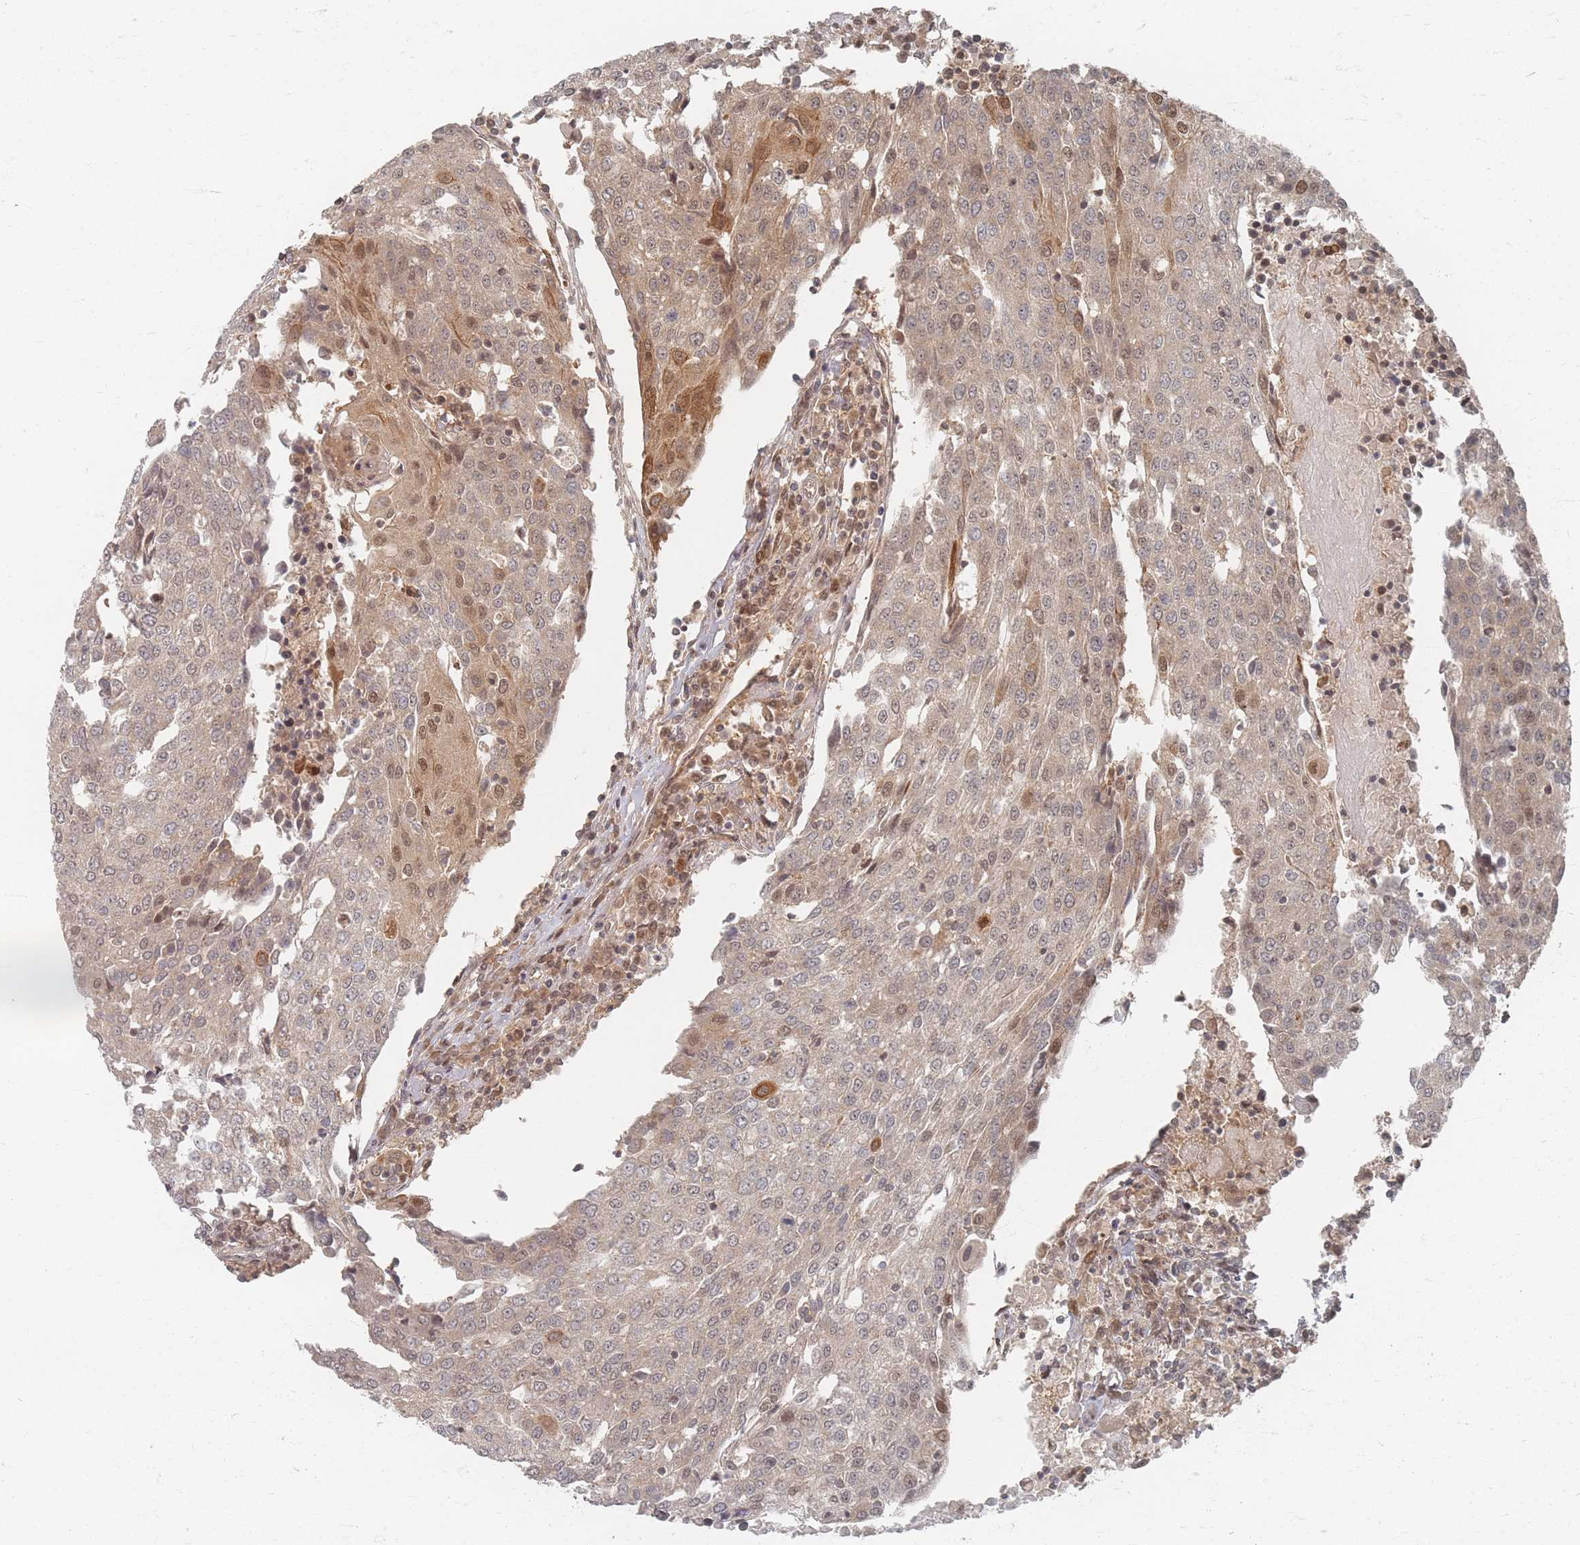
{"staining": {"intensity": "moderate", "quantity": "<25%", "location": "cytoplasmic/membranous,nuclear"}, "tissue": "urothelial cancer", "cell_type": "Tumor cells", "image_type": "cancer", "snomed": [{"axis": "morphology", "description": "Urothelial carcinoma, High grade"}, {"axis": "topography", "description": "Urinary bladder"}], "caption": "Urothelial cancer stained with IHC displays moderate cytoplasmic/membranous and nuclear staining in approximately <25% of tumor cells. The protein of interest is stained brown, and the nuclei are stained in blue (DAB IHC with brightfield microscopy, high magnification).", "gene": "PSMD9", "patient": {"sex": "female", "age": 85}}